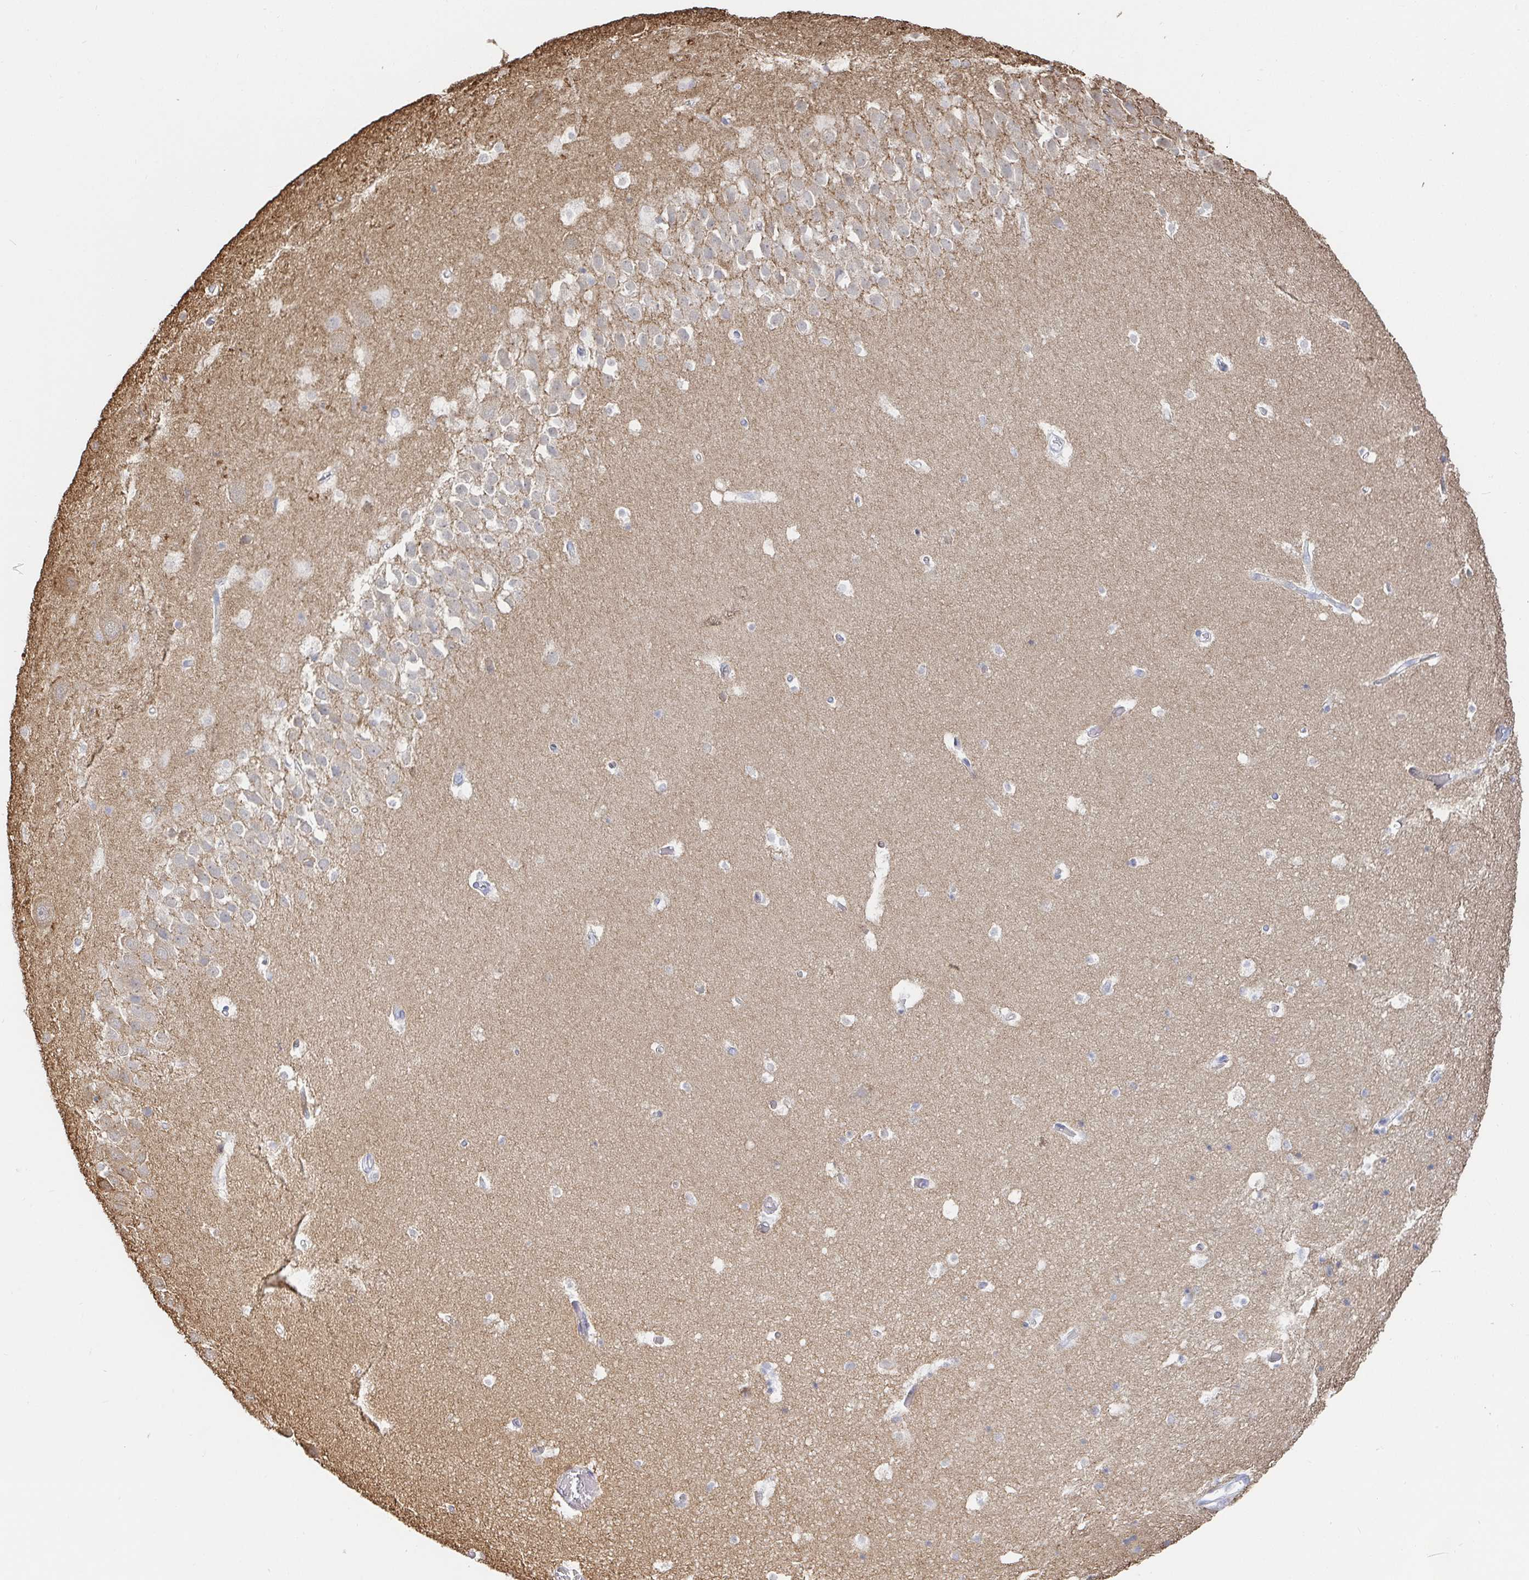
{"staining": {"intensity": "weak", "quantity": "25%-75%", "location": "cytoplasmic/membranous"}, "tissue": "hippocampus", "cell_type": "Glial cells", "image_type": "normal", "snomed": [{"axis": "morphology", "description": "Normal tissue, NOS"}, {"axis": "topography", "description": "Hippocampus"}], "caption": "Immunohistochemical staining of unremarkable human hippocampus exhibits low levels of weak cytoplasmic/membranous expression in about 25%-75% of glial cells. (IHC, brightfield microscopy, high magnification).", "gene": "PACSIN1", "patient": {"sex": "male", "age": 26}}